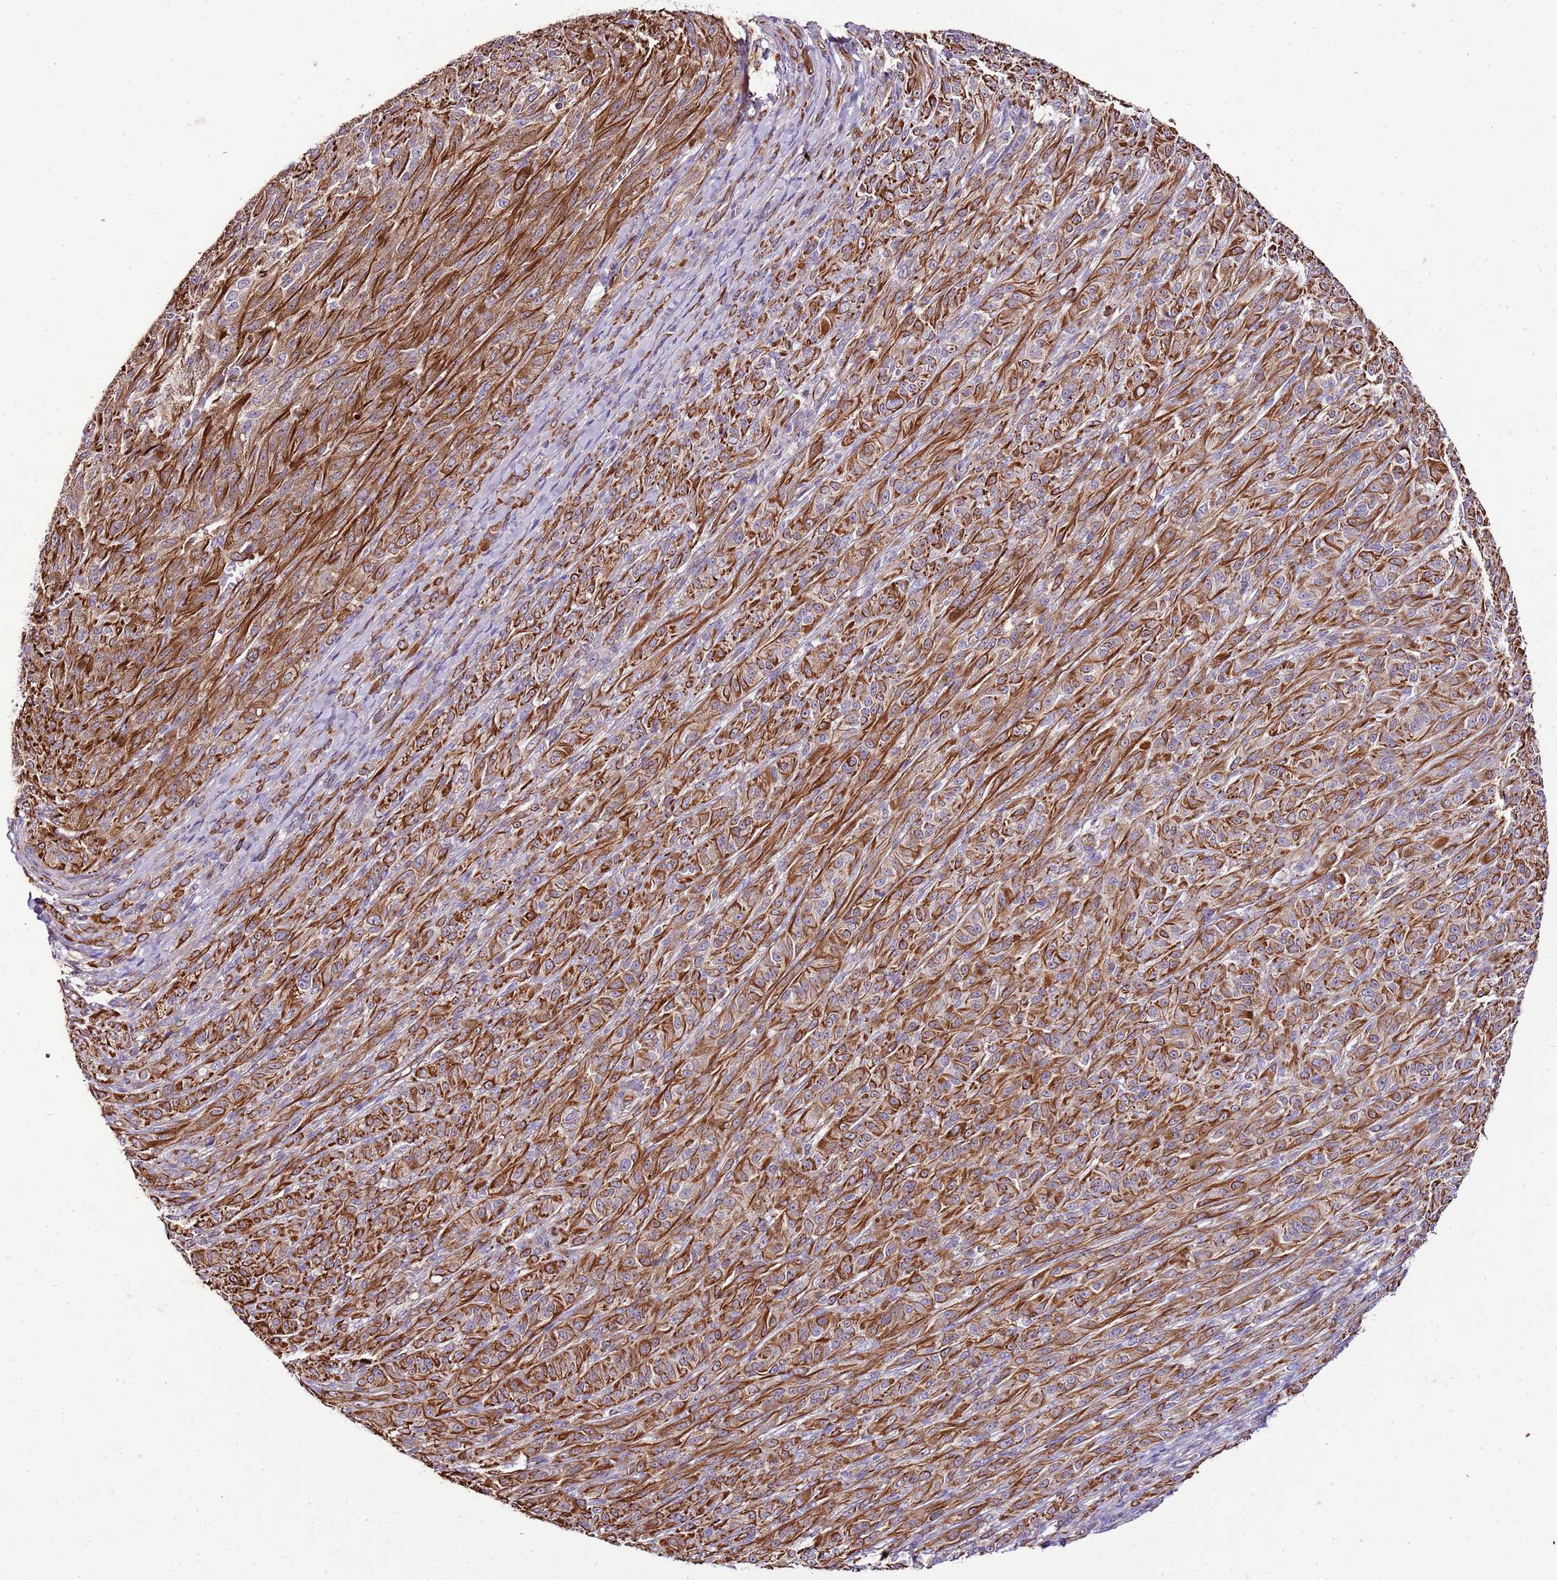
{"staining": {"intensity": "moderate", "quantity": "25%-75%", "location": "cytoplasmic/membranous"}, "tissue": "melanoma", "cell_type": "Tumor cells", "image_type": "cancer", "snomed": [{"axis": "morphology", "description": "Malignant melanoma, NOS"}, {"axis": "topography", "description": "Skin"}], "caption": "Immunohistochemistry (IHC) photomicrograph of human melanoma stained for a protein (brown), which shows medium levels of moderate cytoplasmic/membranous expression in about 25%-75% of tumor cells.", "gene": "ZNF786", "patient": {"sex": "female", "age": 52}}